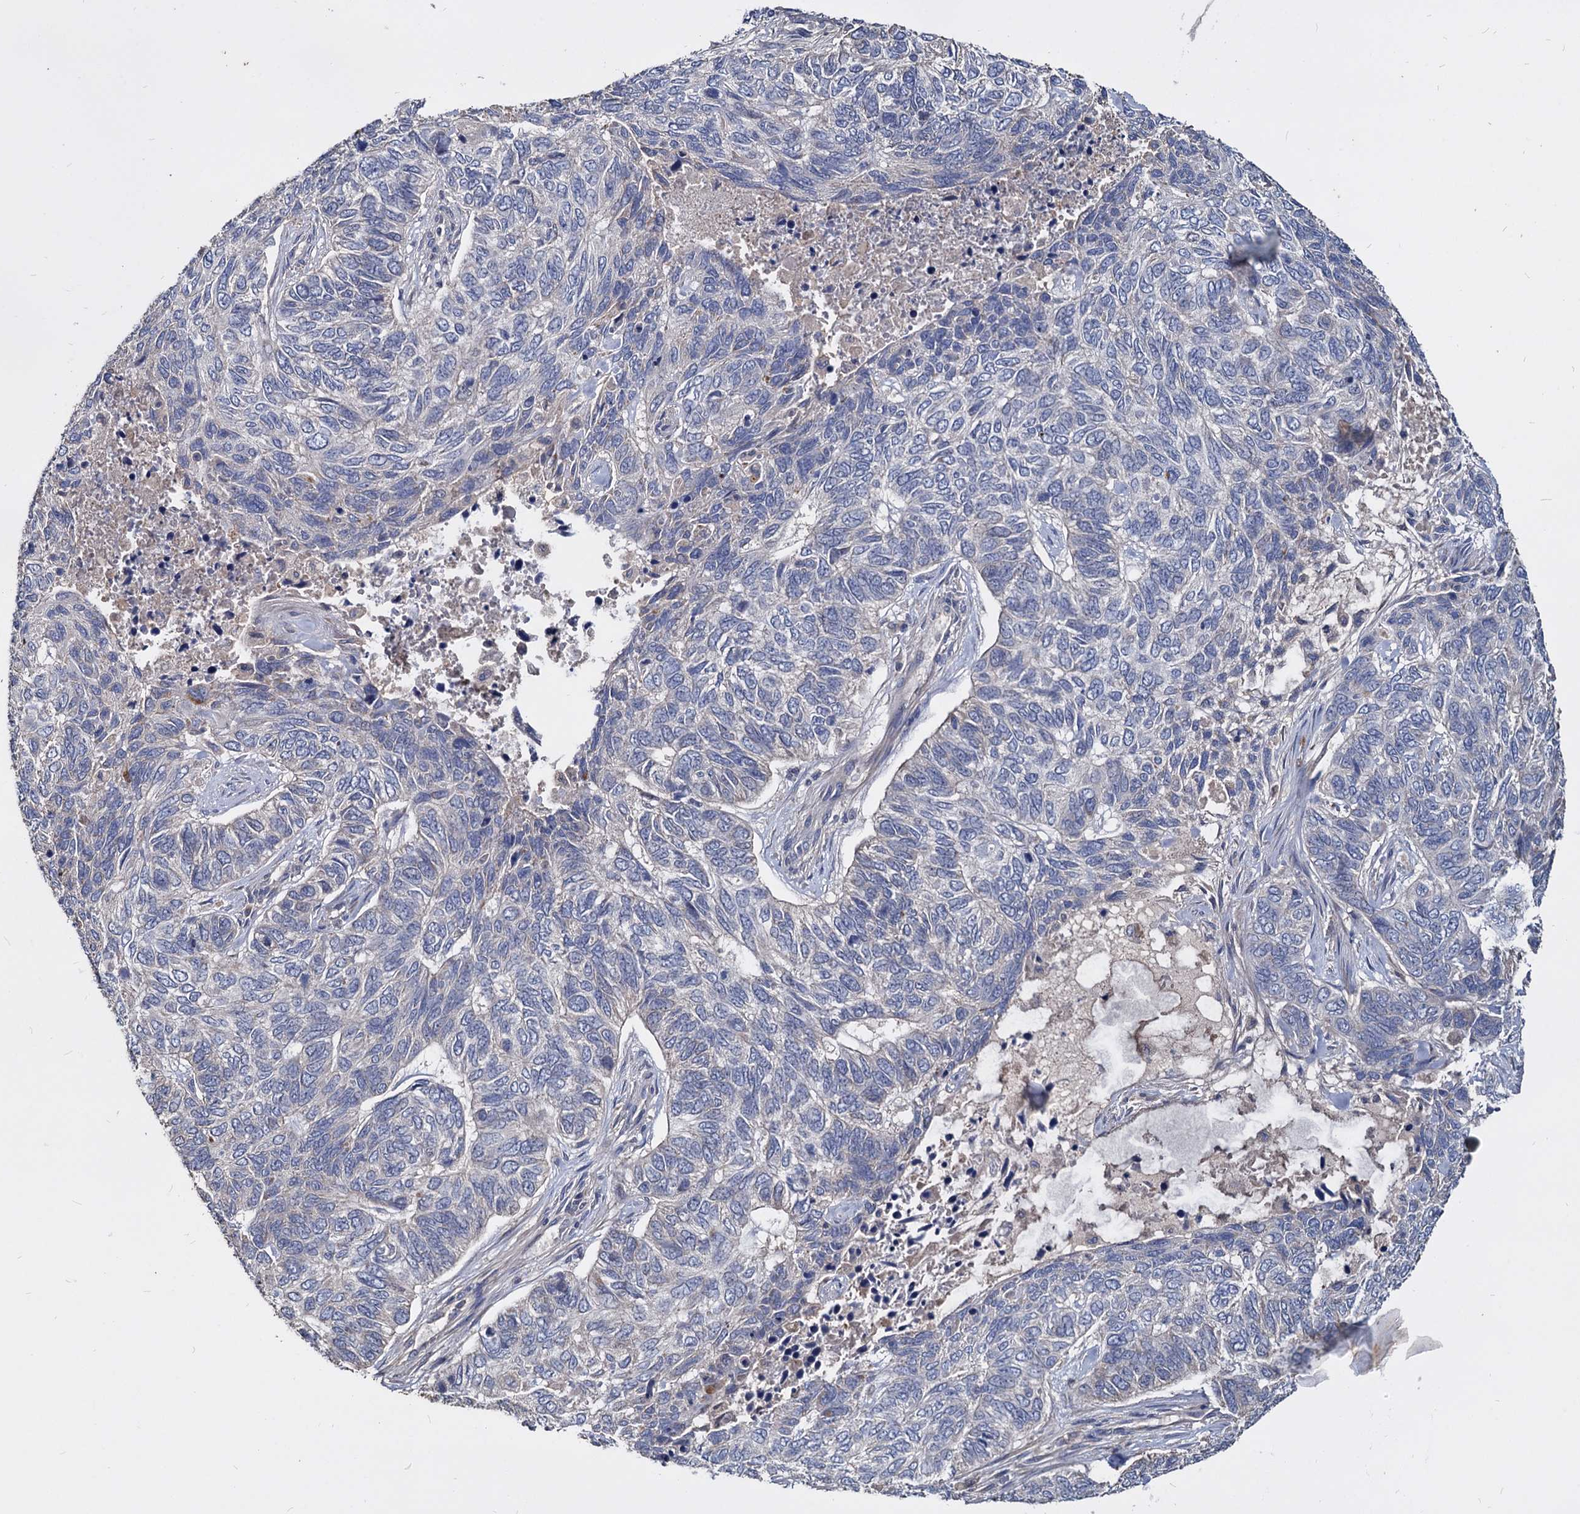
{"staining": {"intensity": "negative", "quantity": "none", "location": "none"}, "tissue": "skin cancer", "cell_type": "Tumor cells", "image_type": "cancer", "snomed": [{"axis": "morphology", "description": "Basal cell carcinoma"}, {"axis": "topography", "description": "Skin"}], "caption": "This is a image of immunohistochemistry staining of skin cancer, which shows no staining in tumor cells.", "gene": "DEPDC4", "patient": {"sex": "female", "age": 65}}